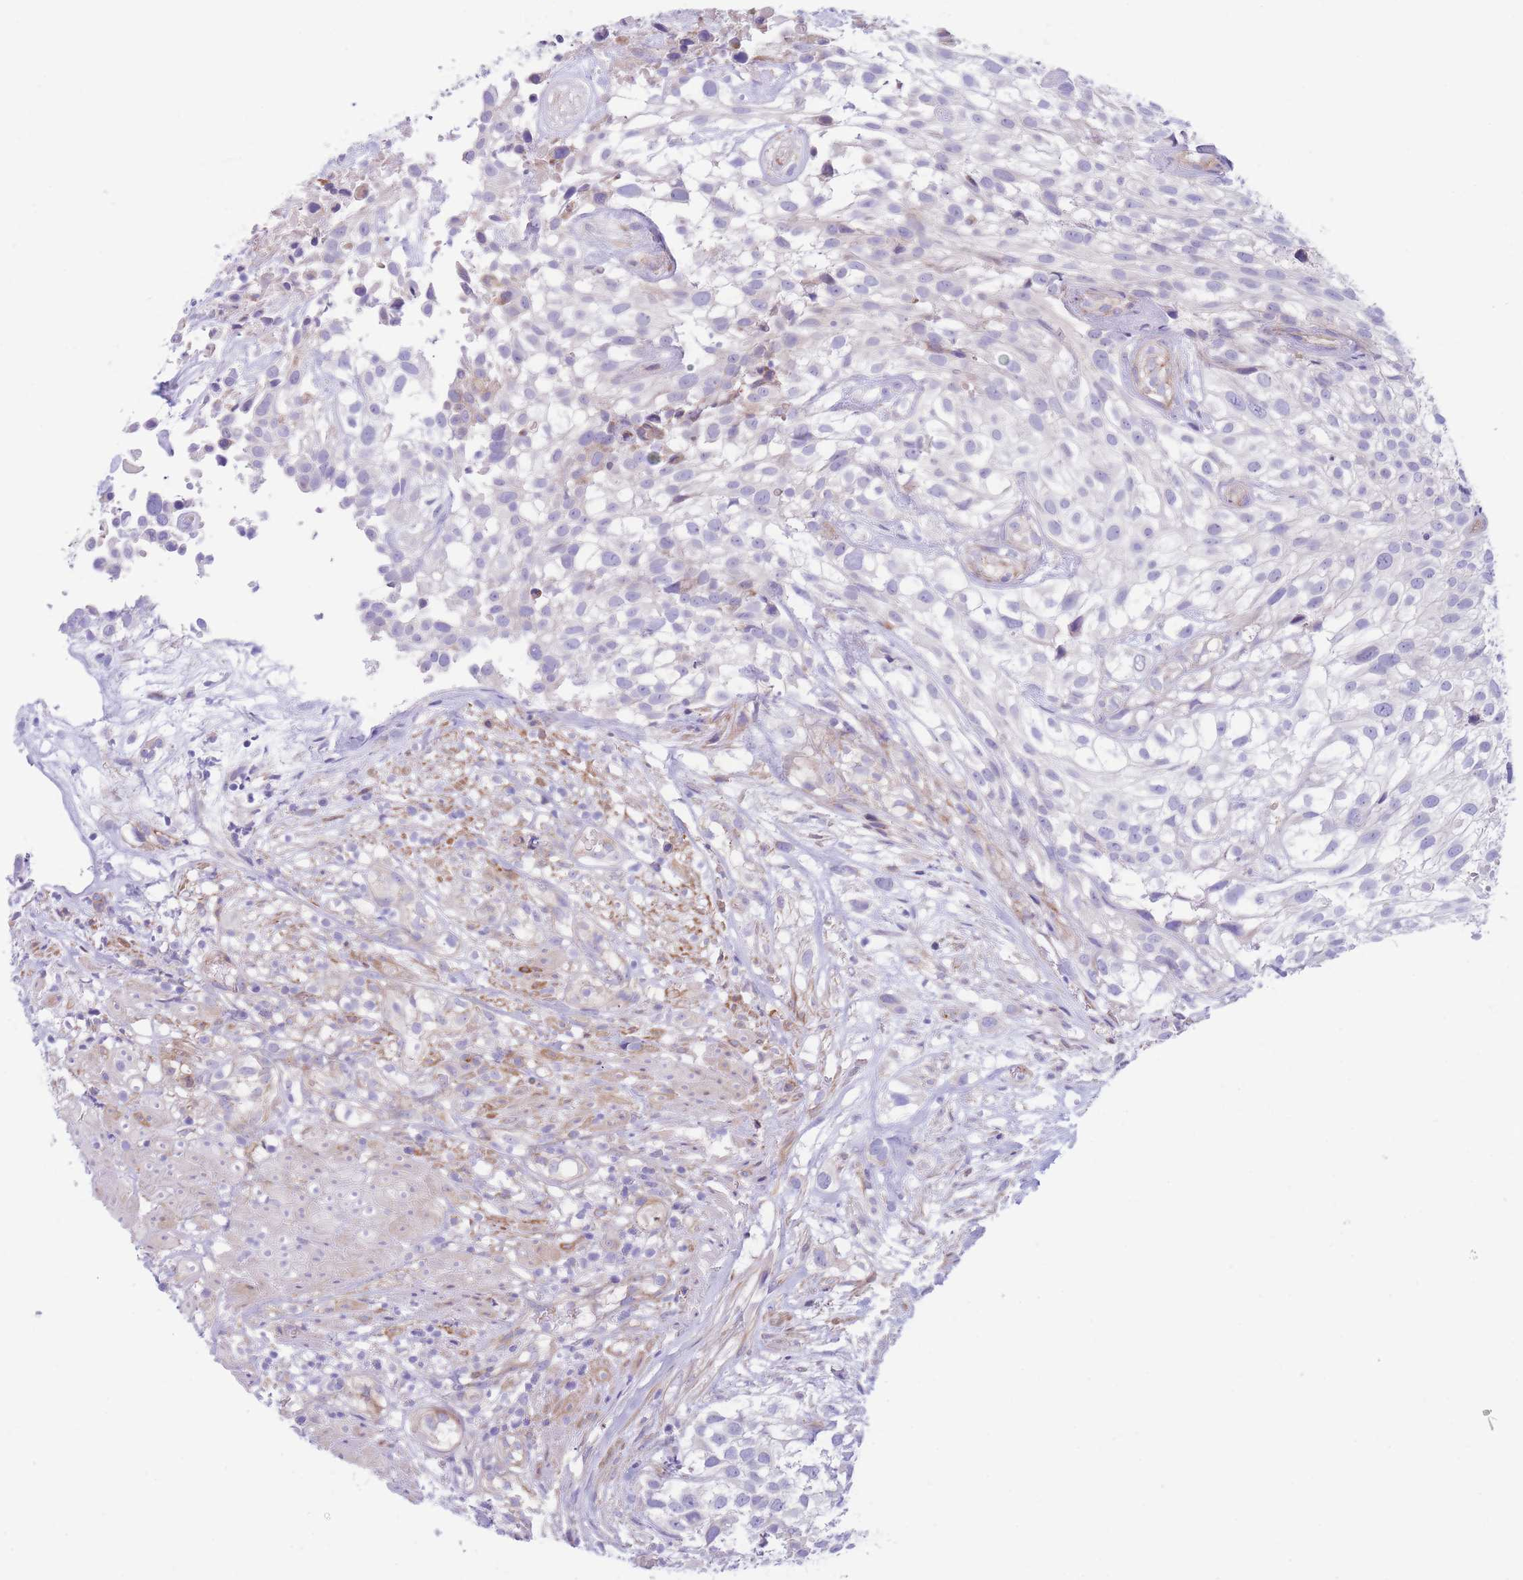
{"staining": {"intensity": "negative", "quantity": "none", "location": "none"}, "tissue": "urothelial cancer", "cell_type": "Tumor cells", "image_type": "cancer", "snomed": [{"axis": "morphology", "description": "Urothelial carcinoma, High grade"}, {"axis": "topography", "description": "Urinary bladder"}], "caption": "Urothelial carcinoma (high-grade) stained for a protein using IHC displays no positivity tumor cells.", "gene": "DET1", "patient": {"sex": "male", "age": 56}}